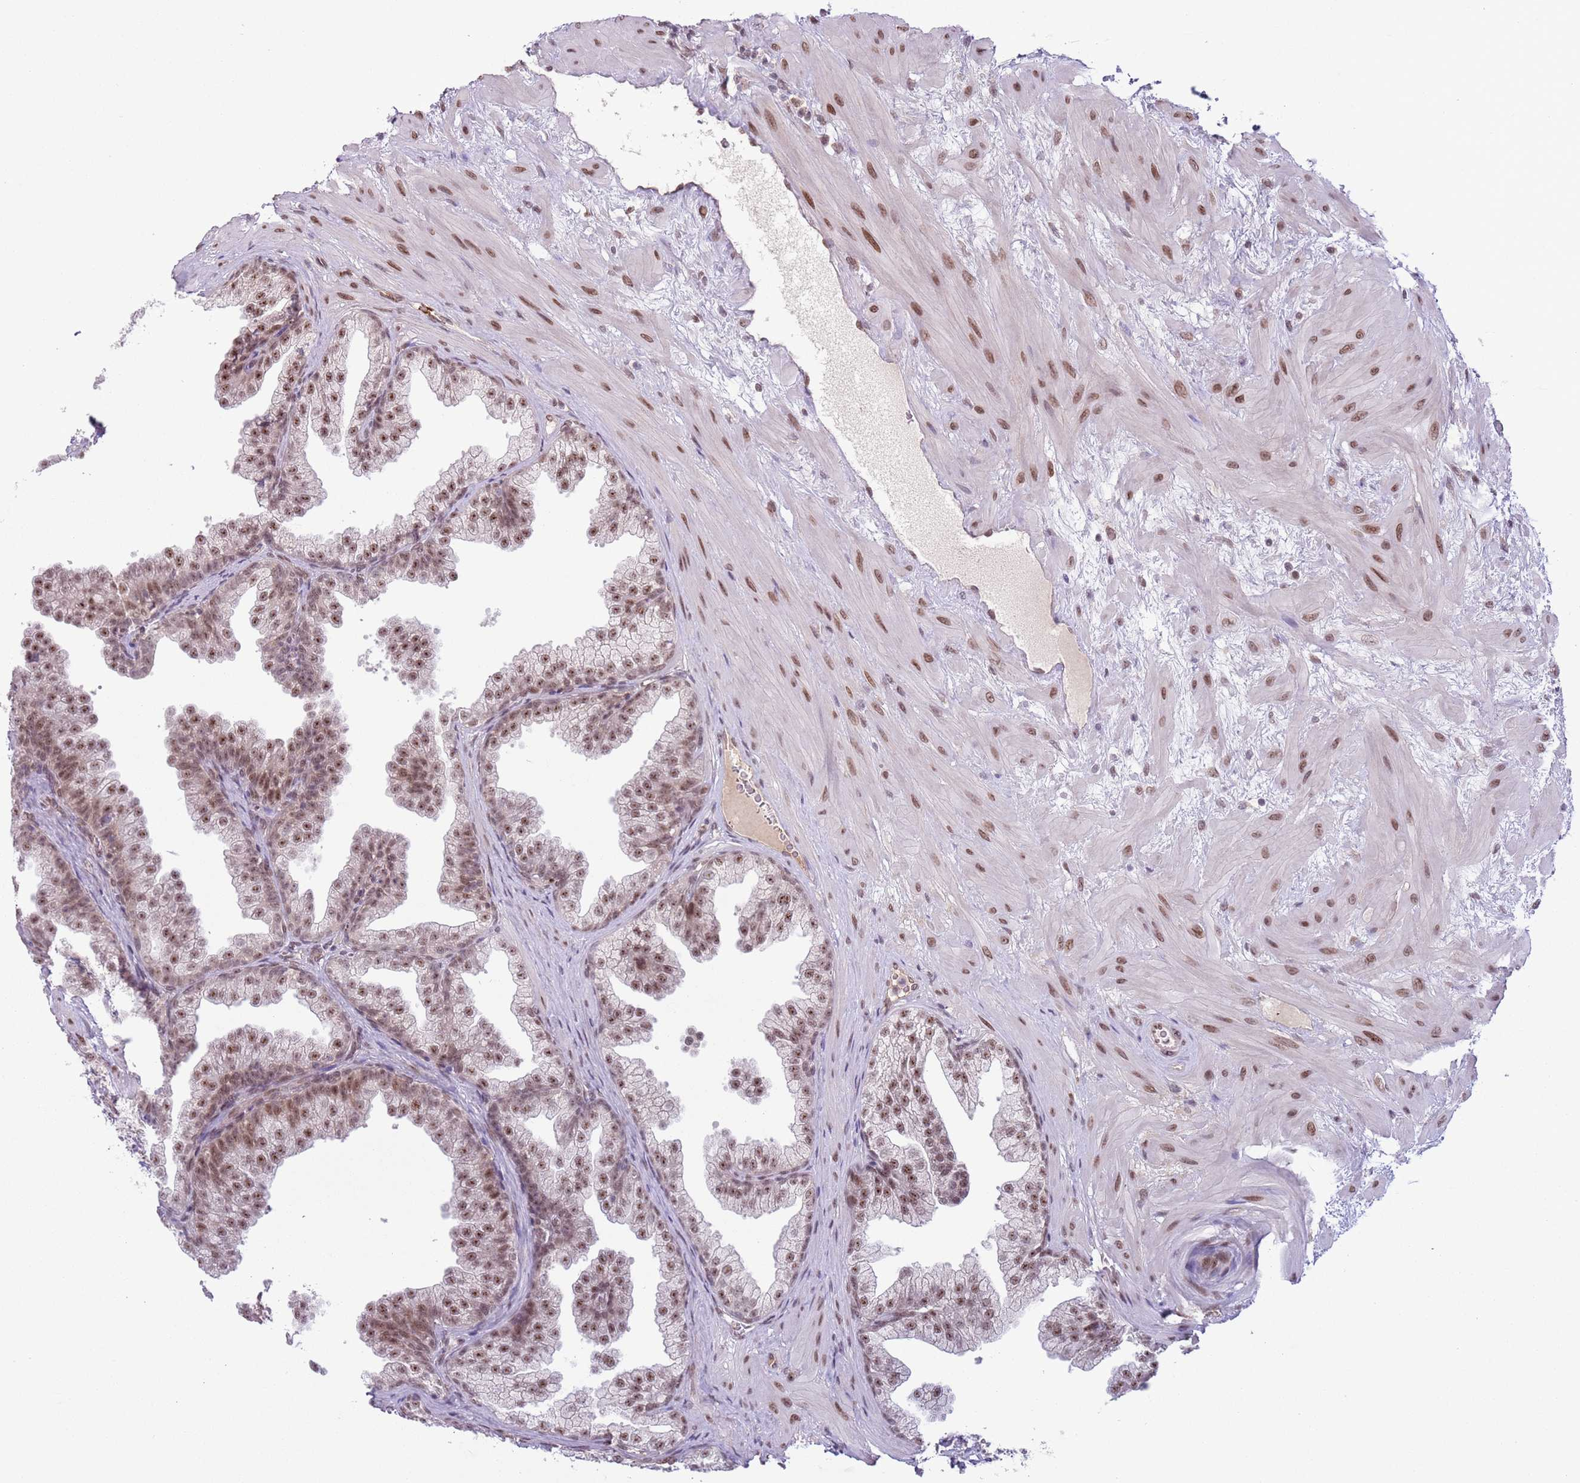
{"staining": {"intensity": "moderate", "quantity": ">75%", "location": "nuclear"}, "tissue": "prostate", "cell_type": "Glandular cells", "image_type": "normal", "snomed": [{"axis": "morphology", "description": "Normal tissue, NOS"}, {"axis": "topography", "description": "Prostate"}], "caption": "A medium amount of moderate nuclear expression is identified in approximately >75% of glandular cells in unremarkable prostate. (DAB IHC, brown staining for protein, blue staining for nuclei).", "gene": "SIPA1L3", "patient": {"sex": "male", "age": 37}}